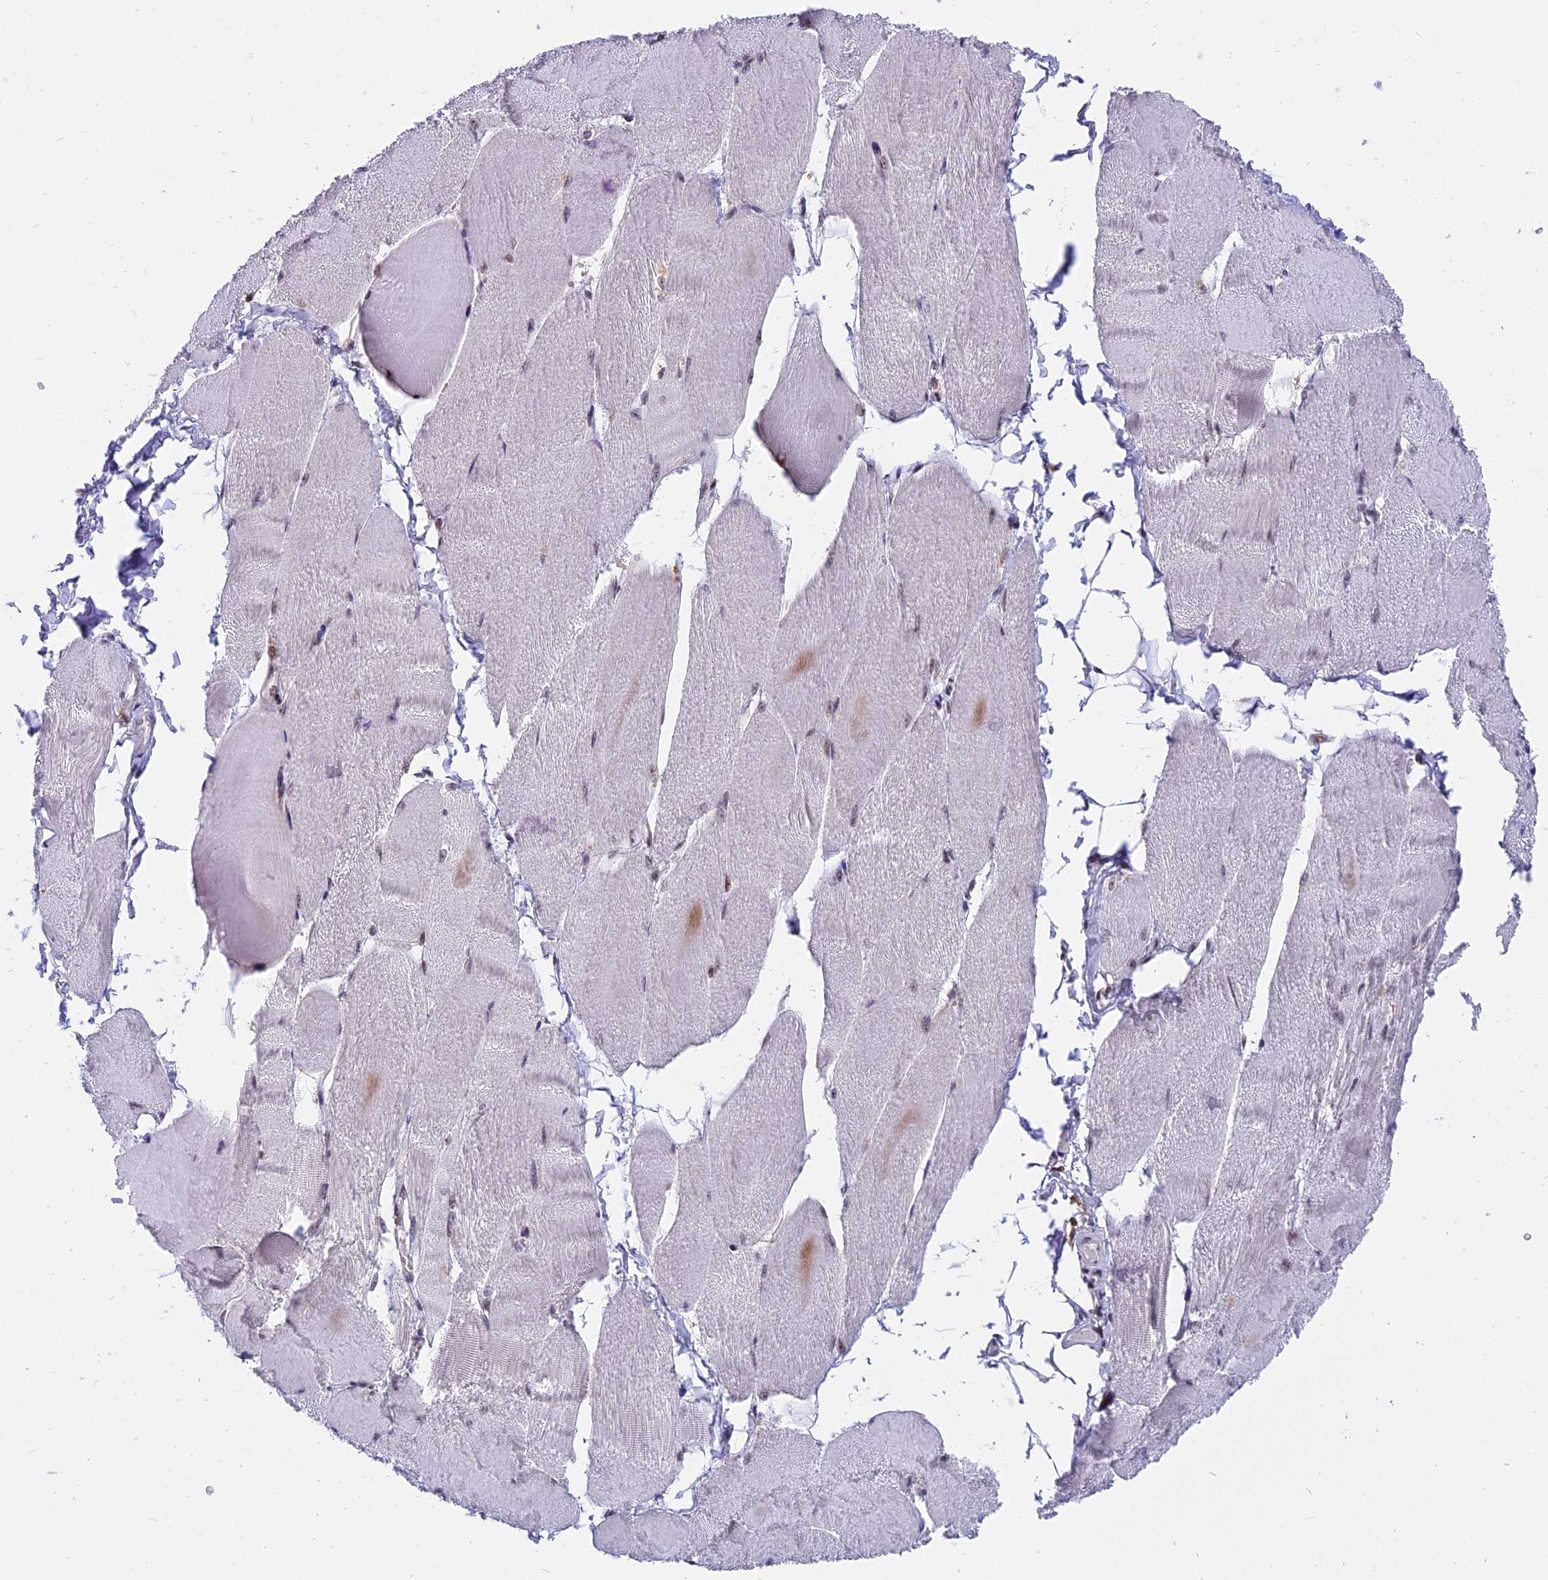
{"staining": {"intensity": "moderate", "quantity": "25%-75%", "location": "nuclear"}, "tissue": "skeletal muscle", "cell_type": "Myocytes", "image_type": "normal", "snomed": [{"axis": "morphology", "description": "Normal tissue, NOS"}, {"axis": "morphology", "description": "Basal cell carcinoma"}, {"axis": "topography", "description": "Skeletal muscle"}], "caption": "Skeletal muscle stained for a protein (brown) displays moderate nuclear positive positivity in approximately 25%-75% of myocytes.", "gene": "TADA3", "patient": {"sex": "female", "age": 64}}